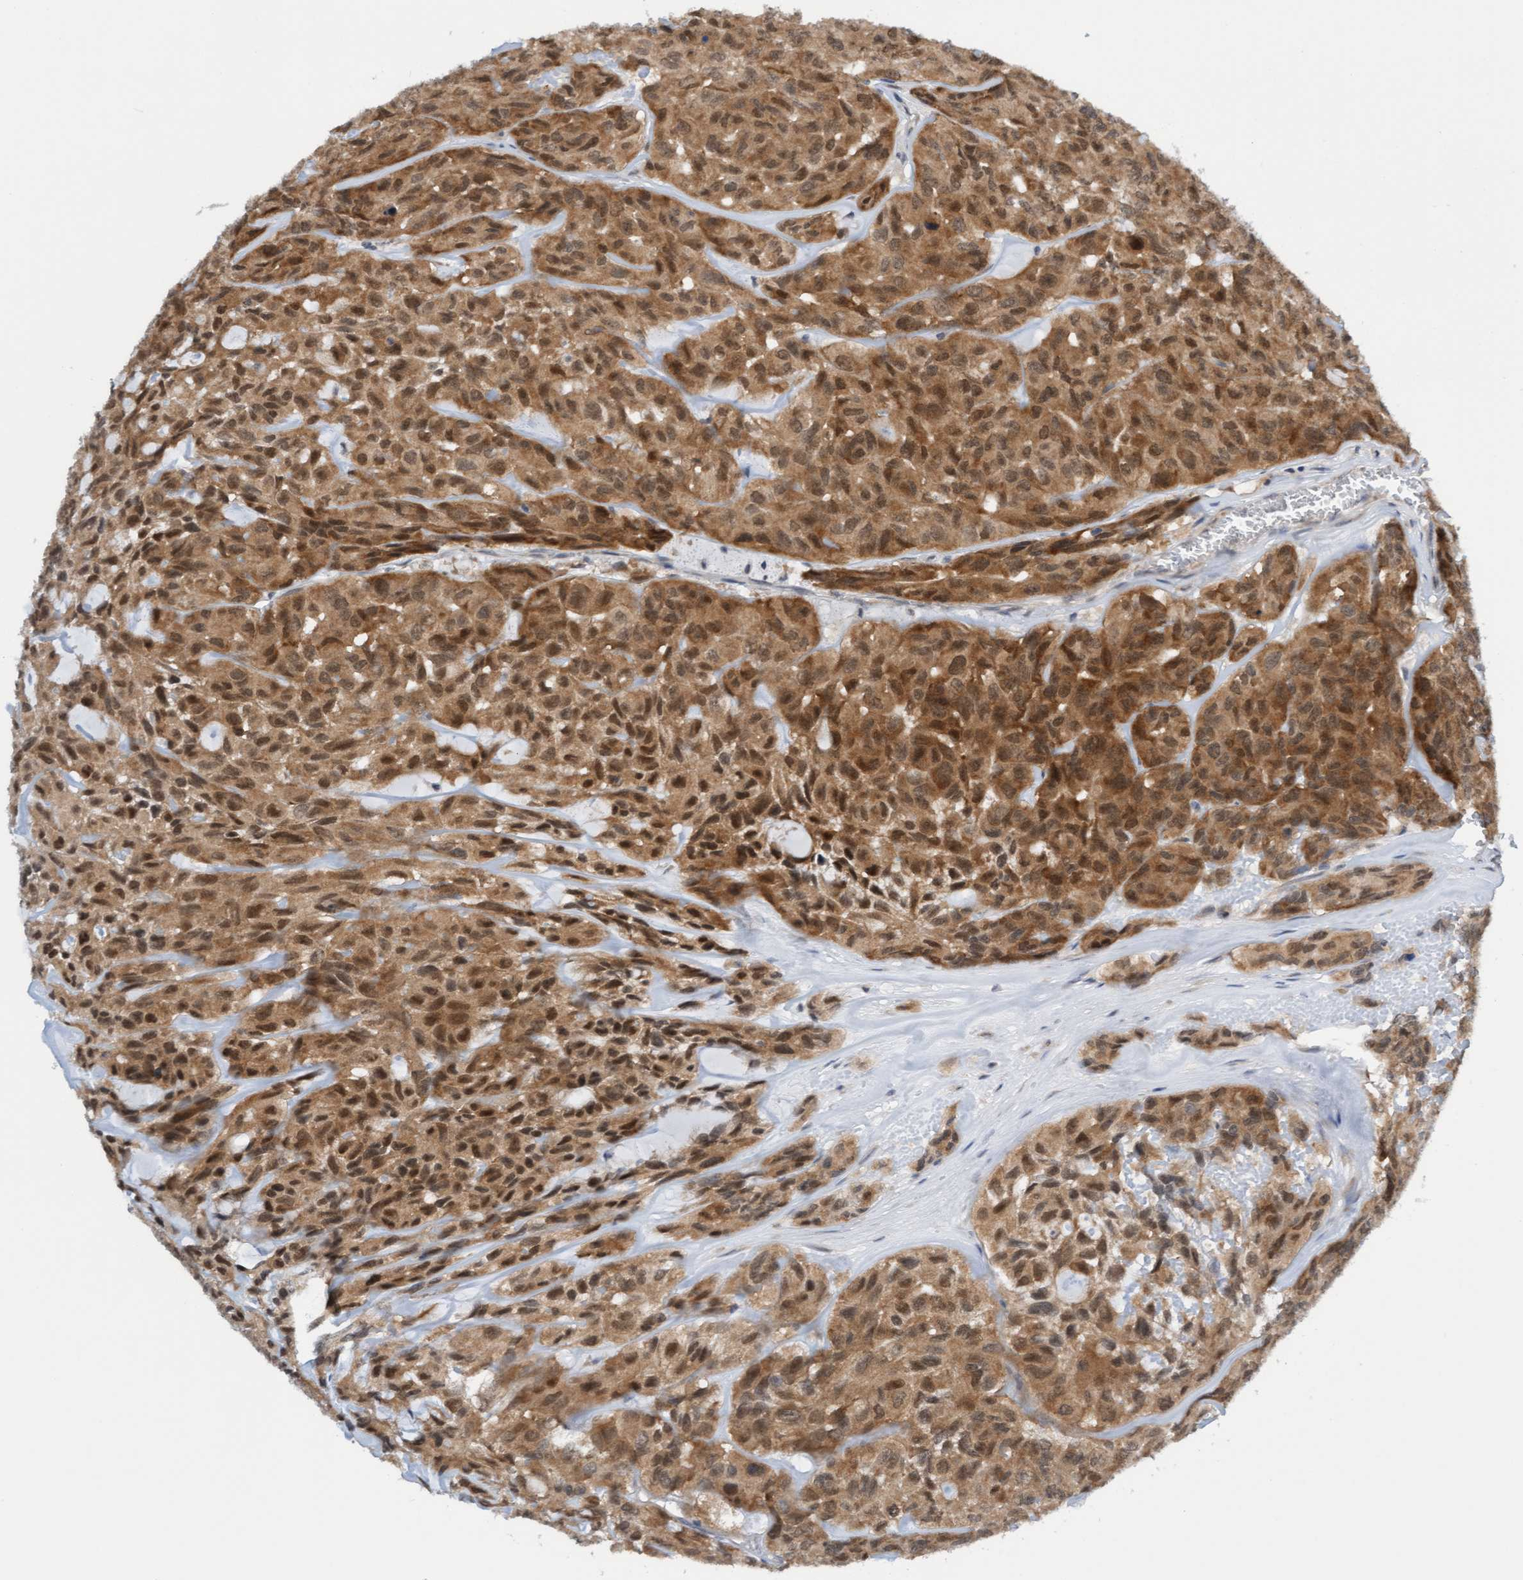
{"staining": {"intensity": "moderate", "quantity": ">75%", "location": "cytoplasmic/membranous,nuclear"}, "tissue": "head and neck cancer", "cell_type": "Tumor cells", "image_type": "cancer", "snomed": [{"axis": "morphology", "description": "Adenocarcinoma, NOS"}, {"axis": "topography", "description": "Salivary gland, NOS"}, {"axis": "topography", "description": "Head-Neck"}], "caption": "Moderate cytoplasmic/membranous and nuclear staining is appreciated in about >75% of tumor cells in head and neck adenocarcinoma.", "gene": "AMZ2", "patient": {"sex": "female", "age": 76}}